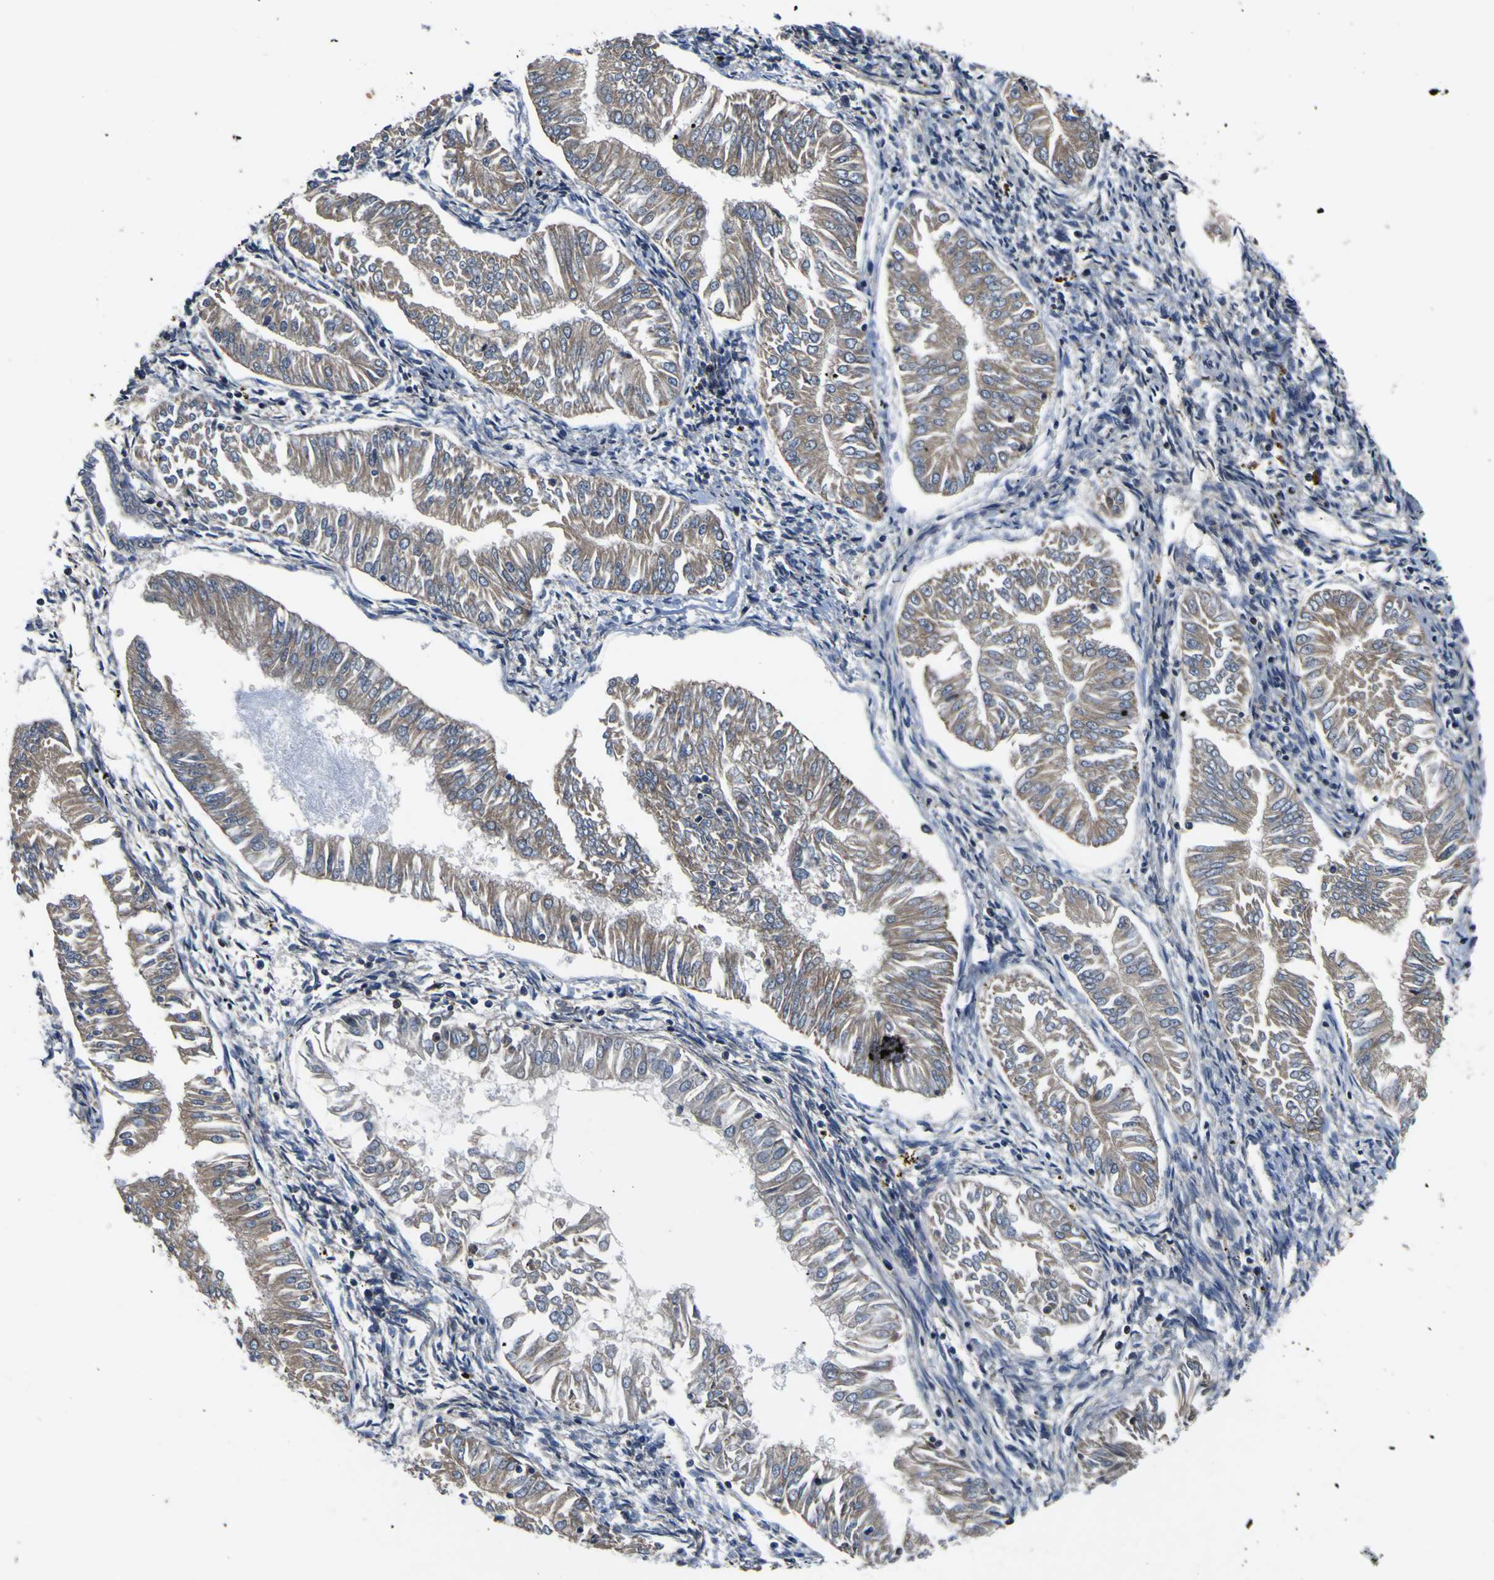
{"staining": {"intensity": "weak", "quantity": ">75%", "location": "cytoplasmic/membranous"}, "tissue": "endometrial cancer", "cell_type": "Tumor cells", "image_type": "cancer", "snomed": [{"axis": "morphology", "description": "Adenocarcinoma, NOS"}, {"axis": "topography", "description": "Endometrium"}], "caption": "Endometrial adenocarcinoma stained with IHC displays weak cytoplasmic/membranous staining in about >75% of tumor cells.", "gene": "EPHB4", "patient": {"sex": "female", "age": 53}}